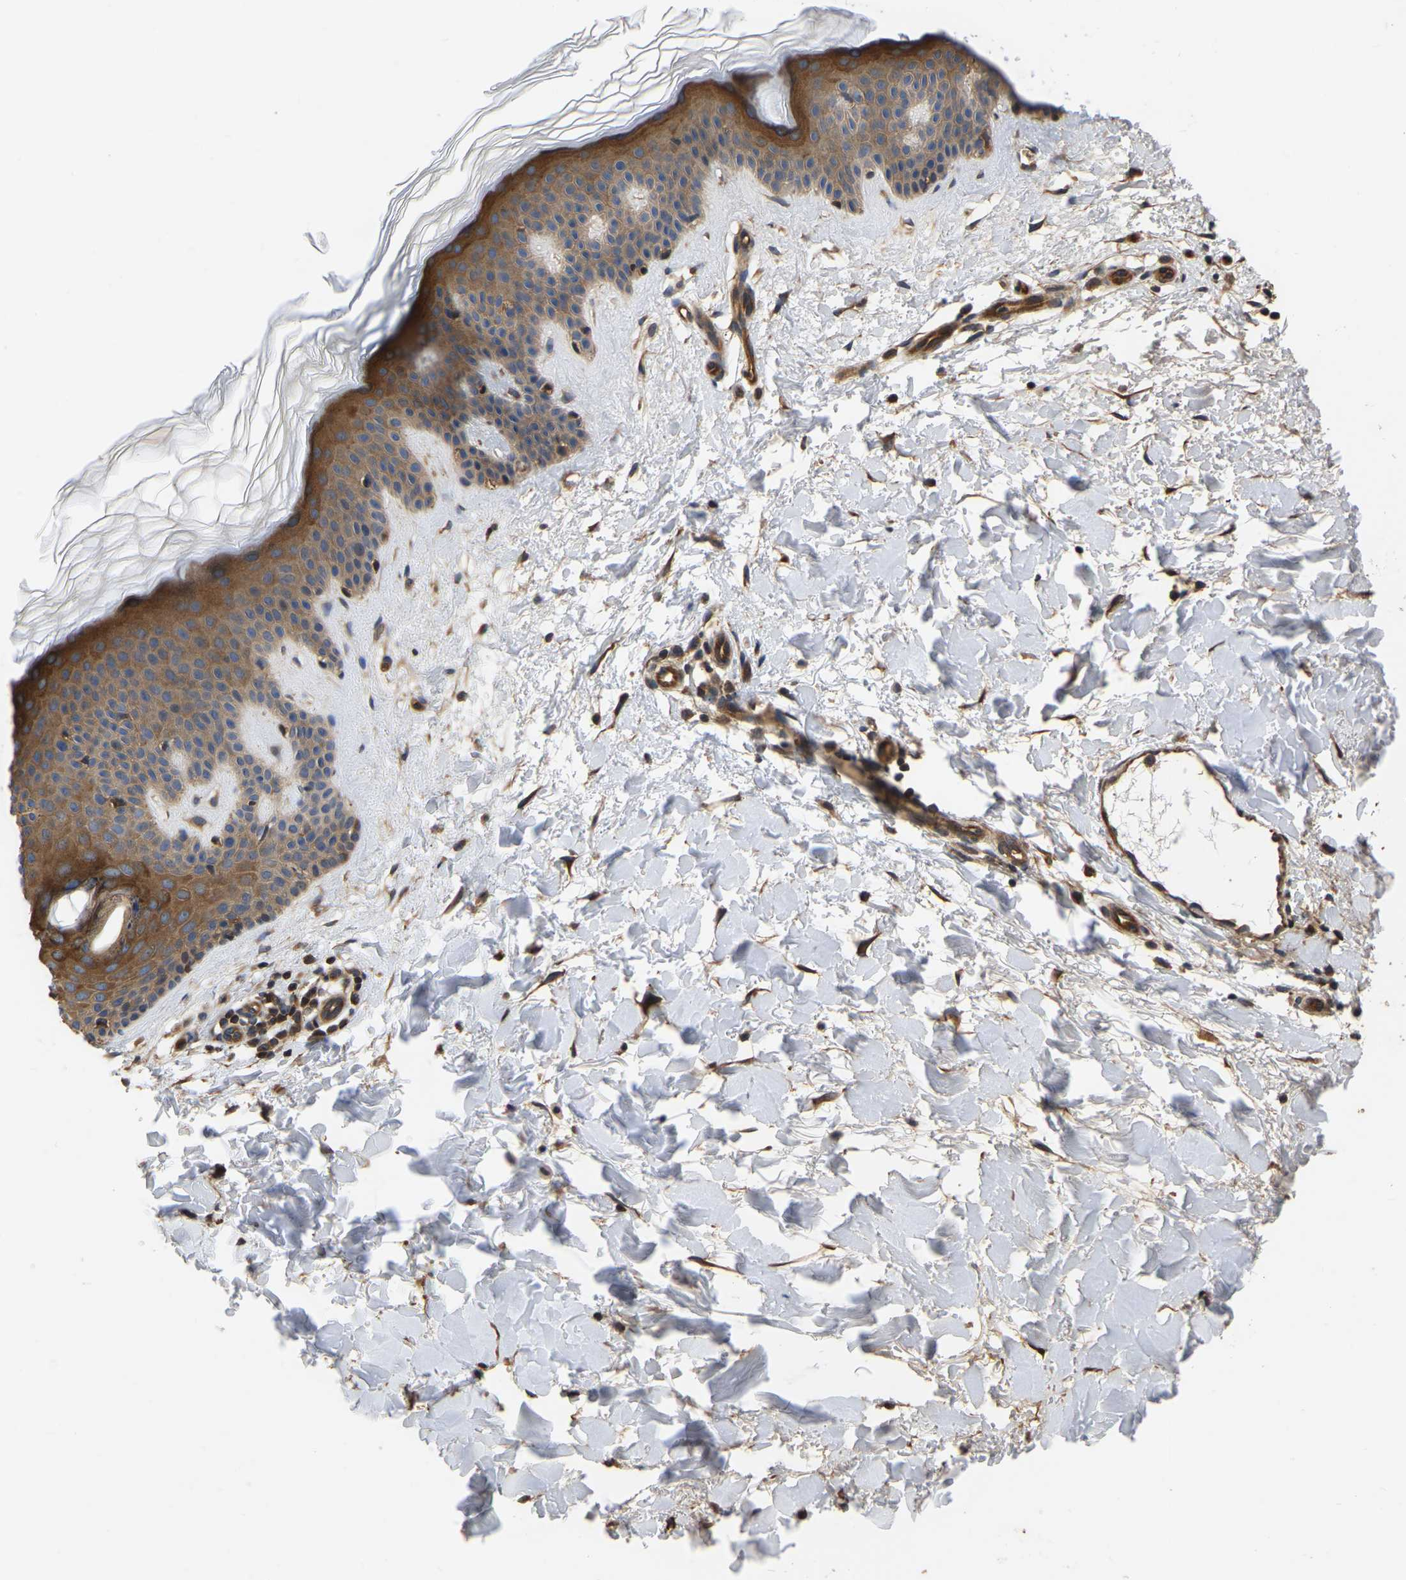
{"staining": {"intensity": "moderate", "quantity": ">75%", "location": "cytoplasmic/membranous"}, "tissue": "skin", "cell_type": "Fibroblasts", "image_type": "normal", "snomed": [{"axis": "morphology", "description": "Normal tissue, NOS"}, {"axis": "morphology", "description": "Malignant melanoma, Metastatic site"}, {"axis": "topography", "description": "Skin"}], "caption": "Fibroblasts exhibit medium levels of moderate cytoplasmic/membranous expression in approximately >75% of cells in normal skin.", "gene": "GARS1", "patient": {"sex": "male", "age": 41}}